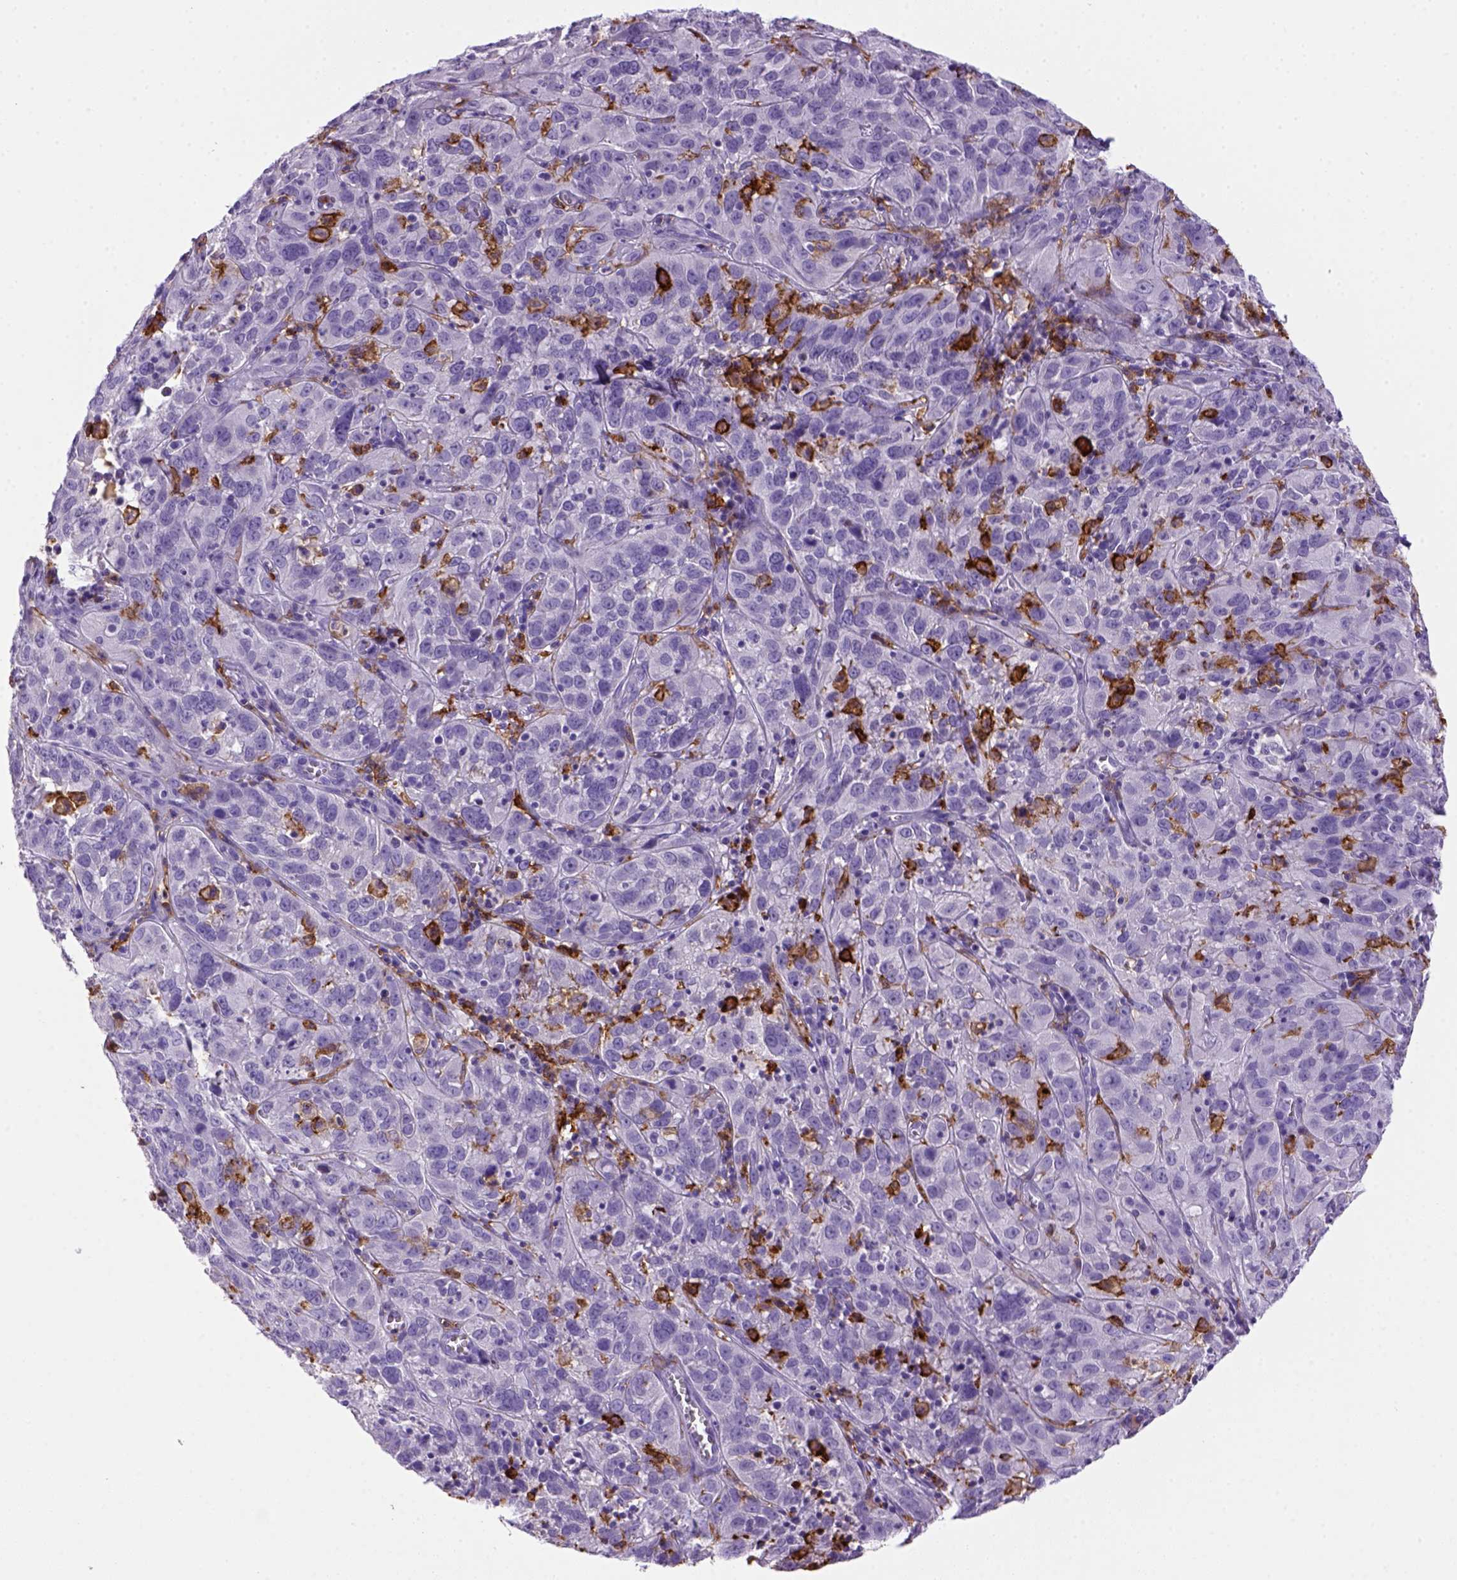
{"staining": {"intensity": "negative", "quantity": "none", "location": "none"}, "tissue": "cervical cancer", "cell_type": "Tumor cells", "image_type": "cancer", "snomed": [{"axis": "morphology", "description": "Squamous cell carcinoma, NOS"}, {"axis": "topography", "description": "Cervix"}], "caption": "Tumor cells show no significant expression in cervical cancer.", "gene": "CD14", "patient": {"sex": "female", "age": 32}}